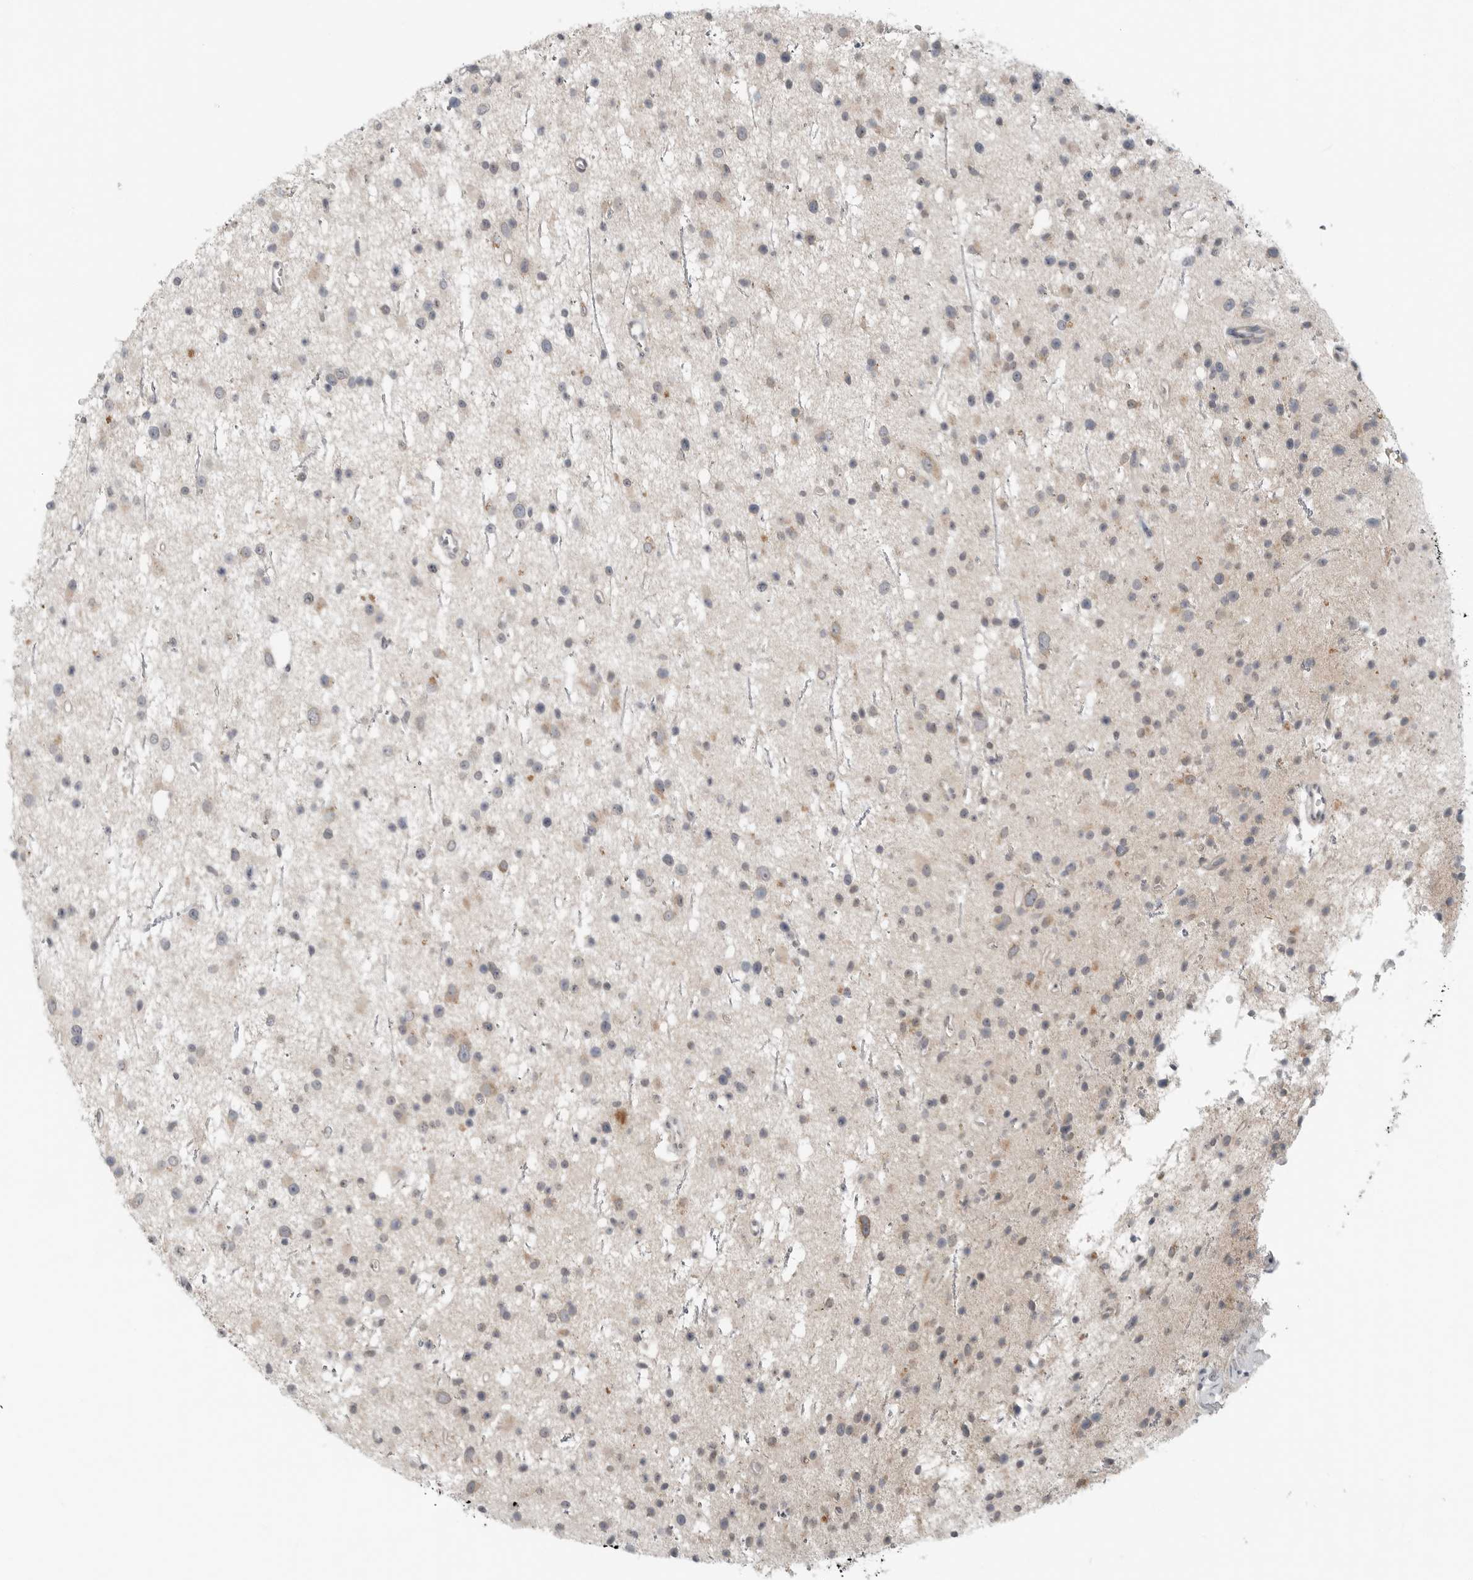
{"staining": {"intensity": "negative", "quantity": "none", "location": "none"}, "tissue": "glioma", "cell_type": "Tumor cells", "image_type": "cancer", "snomed": [{"axis": "morphology", "description": "Glioma, malignant, Low grade"}, {"axis": "topography", "description": "Cerebral cortex"}], "caption": "DAB (3,3'-diaminobenzidine) immunohistochemical staining of malignant low-grade glioma reveals no significant positivity in tumor cells. Brightfield microscopy of immunohistochemistry stained with DAB (brown) and hematoxylin (blue), captured at high magnification.", "gene": "FCRLB", "patient": {"sex": "female", "age": 39}}